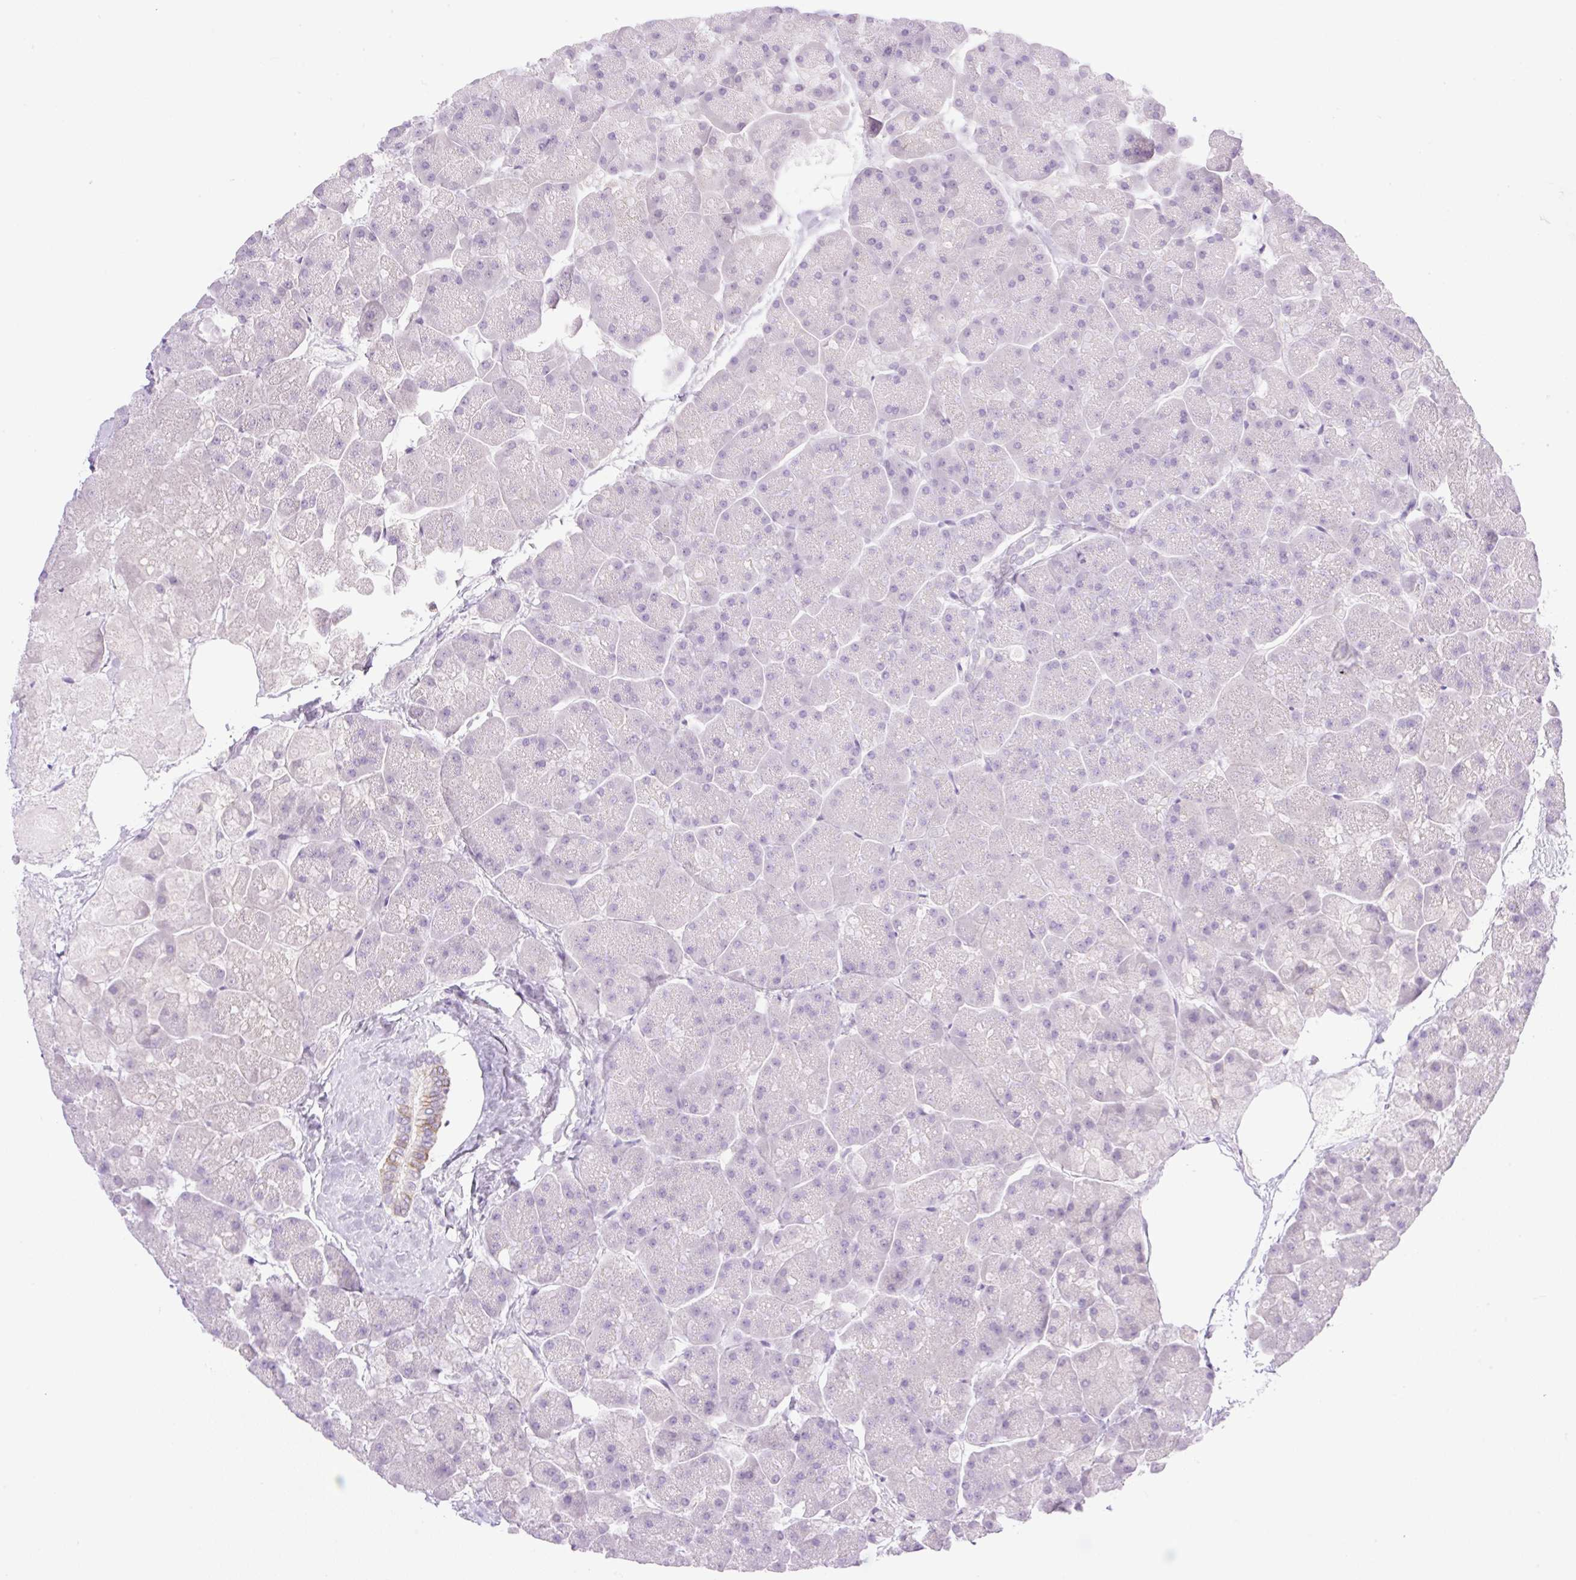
{"staining": {"intensity": "moderate", "quantity": "<25%", "location": "cytoplasmic/membranous"}, "tissue": "pancreas", "cell_type": "Exocrine glandular cells", "image_type": "normal", "snomed": [{"axis": "morphology", "description": "Normal tissue, NOS"}, {"axis": "topography", "description": "Pancreas"}, {"axis": "topography", "description": "Peripheral nerve tissue"}], "caption": "A high-resolution image shows IHC staining of unremarkable pancreas, which demonstrates moderate cytoplasmic/membranous staining in approximately <25% of exocrine glandular cells. (IHC, brightfield microscopy, high magnification).", "gene": "PALM3", "patient": {"sex": "male", "age": 54}}